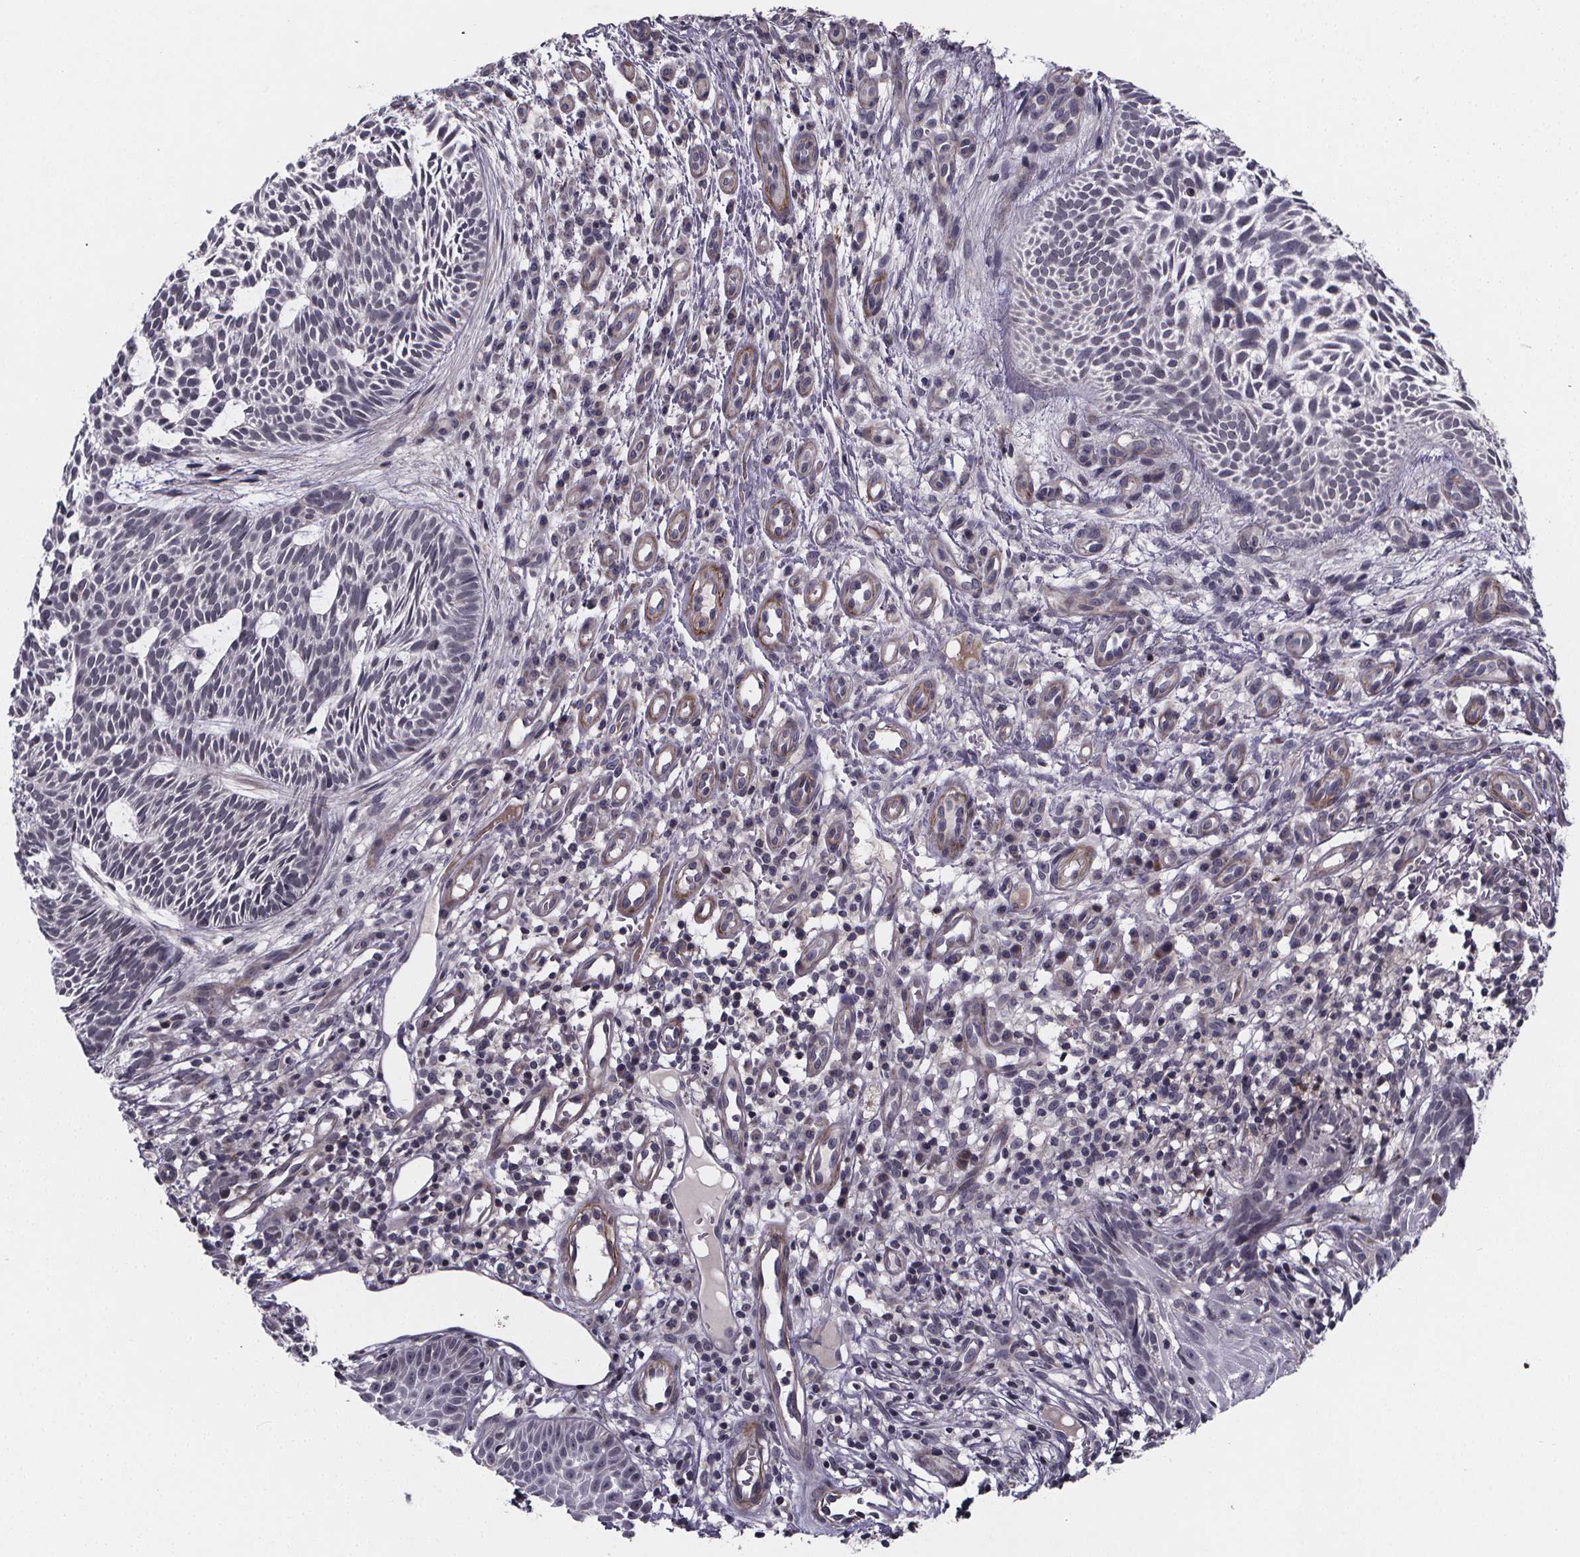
{"staining": {"intensity": "negative", "quantity": "none", "location": "none"}, "tissue": "skin cancer", "cell_type": "Tumor cells", "image_type": "cancer", "snomed": [{"axis": "morphology", "description": "Basal cell carcinoma"}, {"axis": "topography", "description": "Skin"}], "caption": "DAB immunohistochemical staining of skin basal cell carcinoma displays no significant expression in tumor cells.", "gene": "FBXW2", "patient": {"sex": "male", "age": 59}}